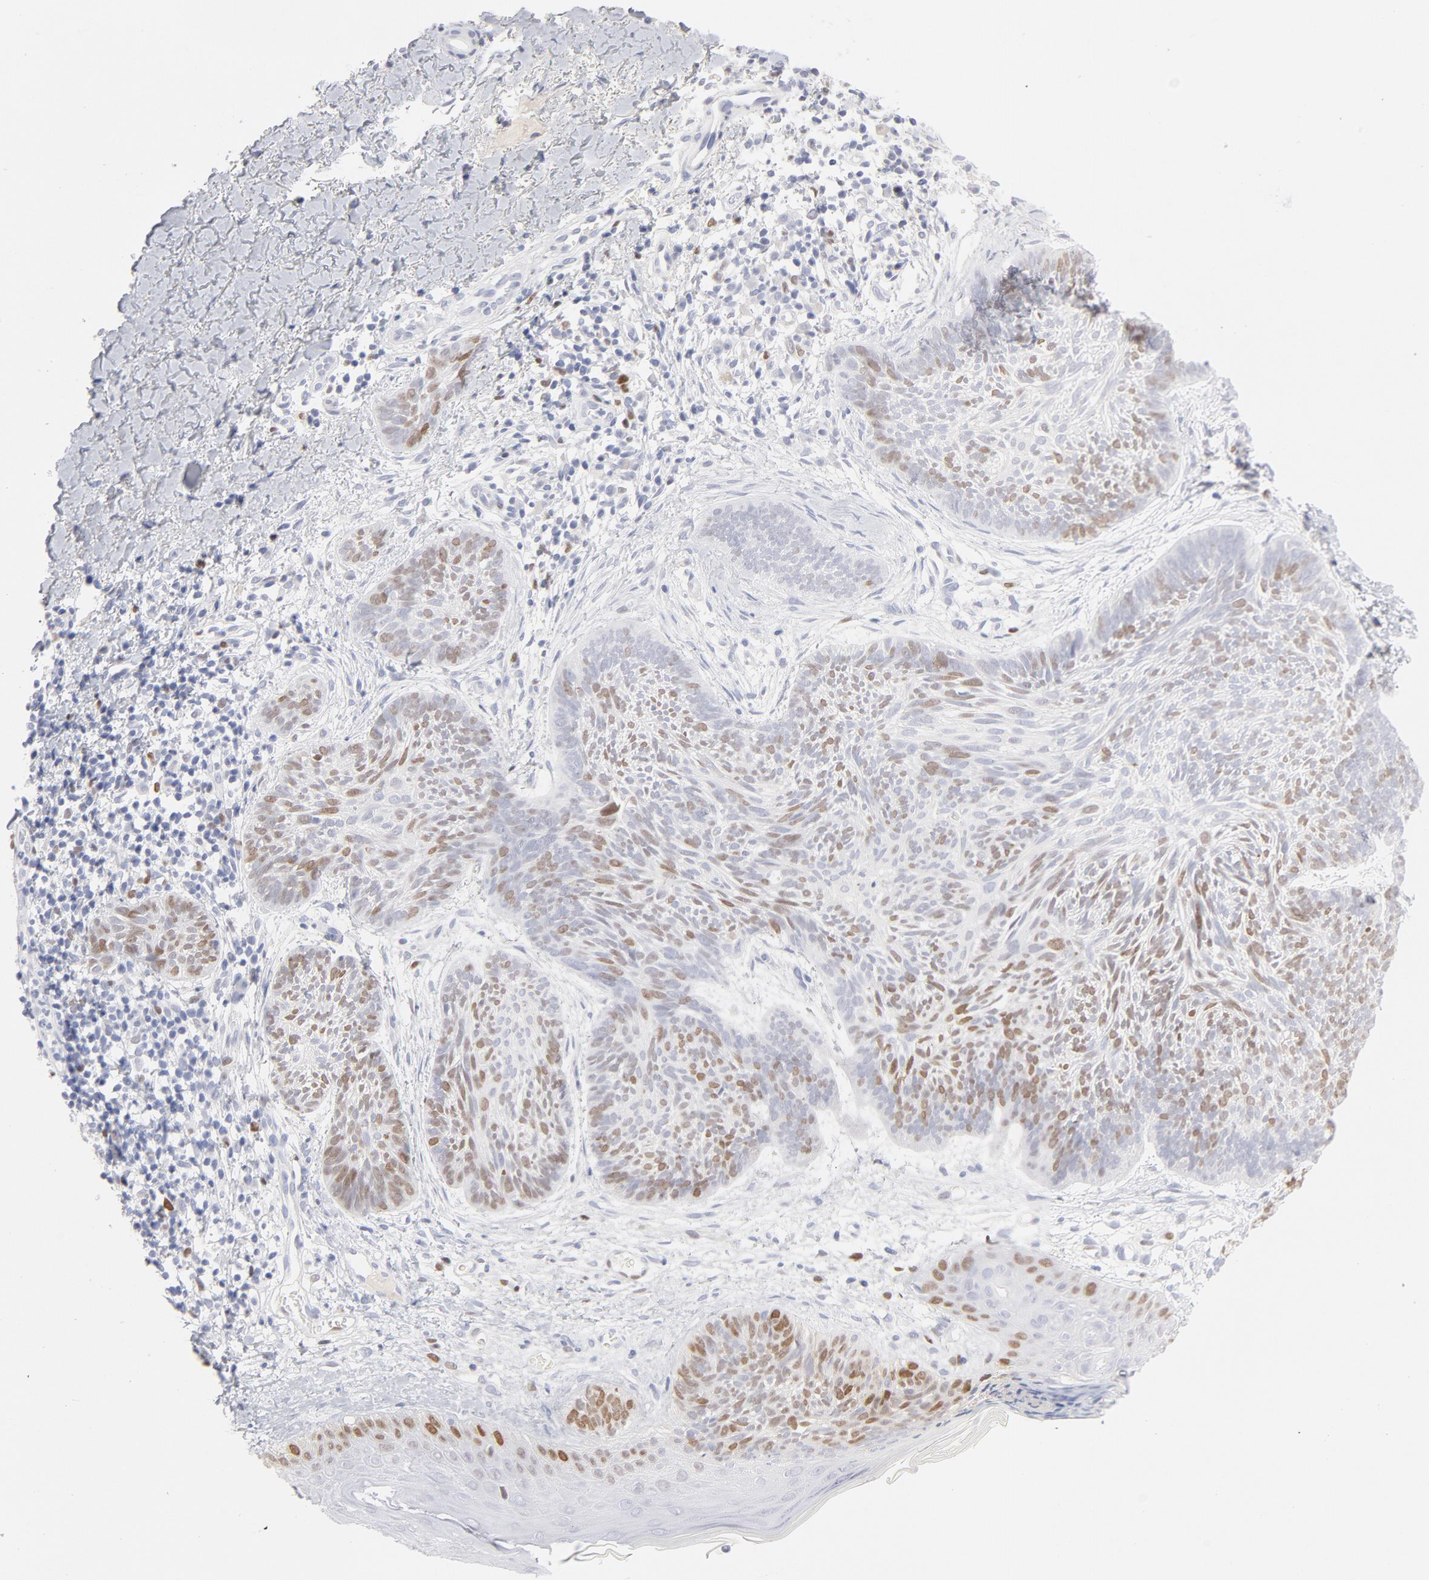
{"staining": {"intensity": "moderate", "quantity": "25%-75%", "location": "nuclear"}, "tissue": "skin cancer", "cell_type": "Tumor cells", "image_type": "cancer", "snomed": [{"axis": "morphology", "description": "Normal tissue, NOS"}, {"axis": "morphology", "description": "Basal cell carcinoma"}, {"axis": "topography", "description": "Skin"}], "caption": "Immunohistochemistry (IHC) (DAB (3,3'-diaminobenzidine)) staining of human skin cancer (basal cell carcinoma) demonstrates moderate nuclear protein expression in approximately 25%-75% of tumor cells. (DAB IHC, brown staining for protein, blue staining for nuclei).", "gene": "MCM7", "patient": {"sex": "male", "age": 71}}